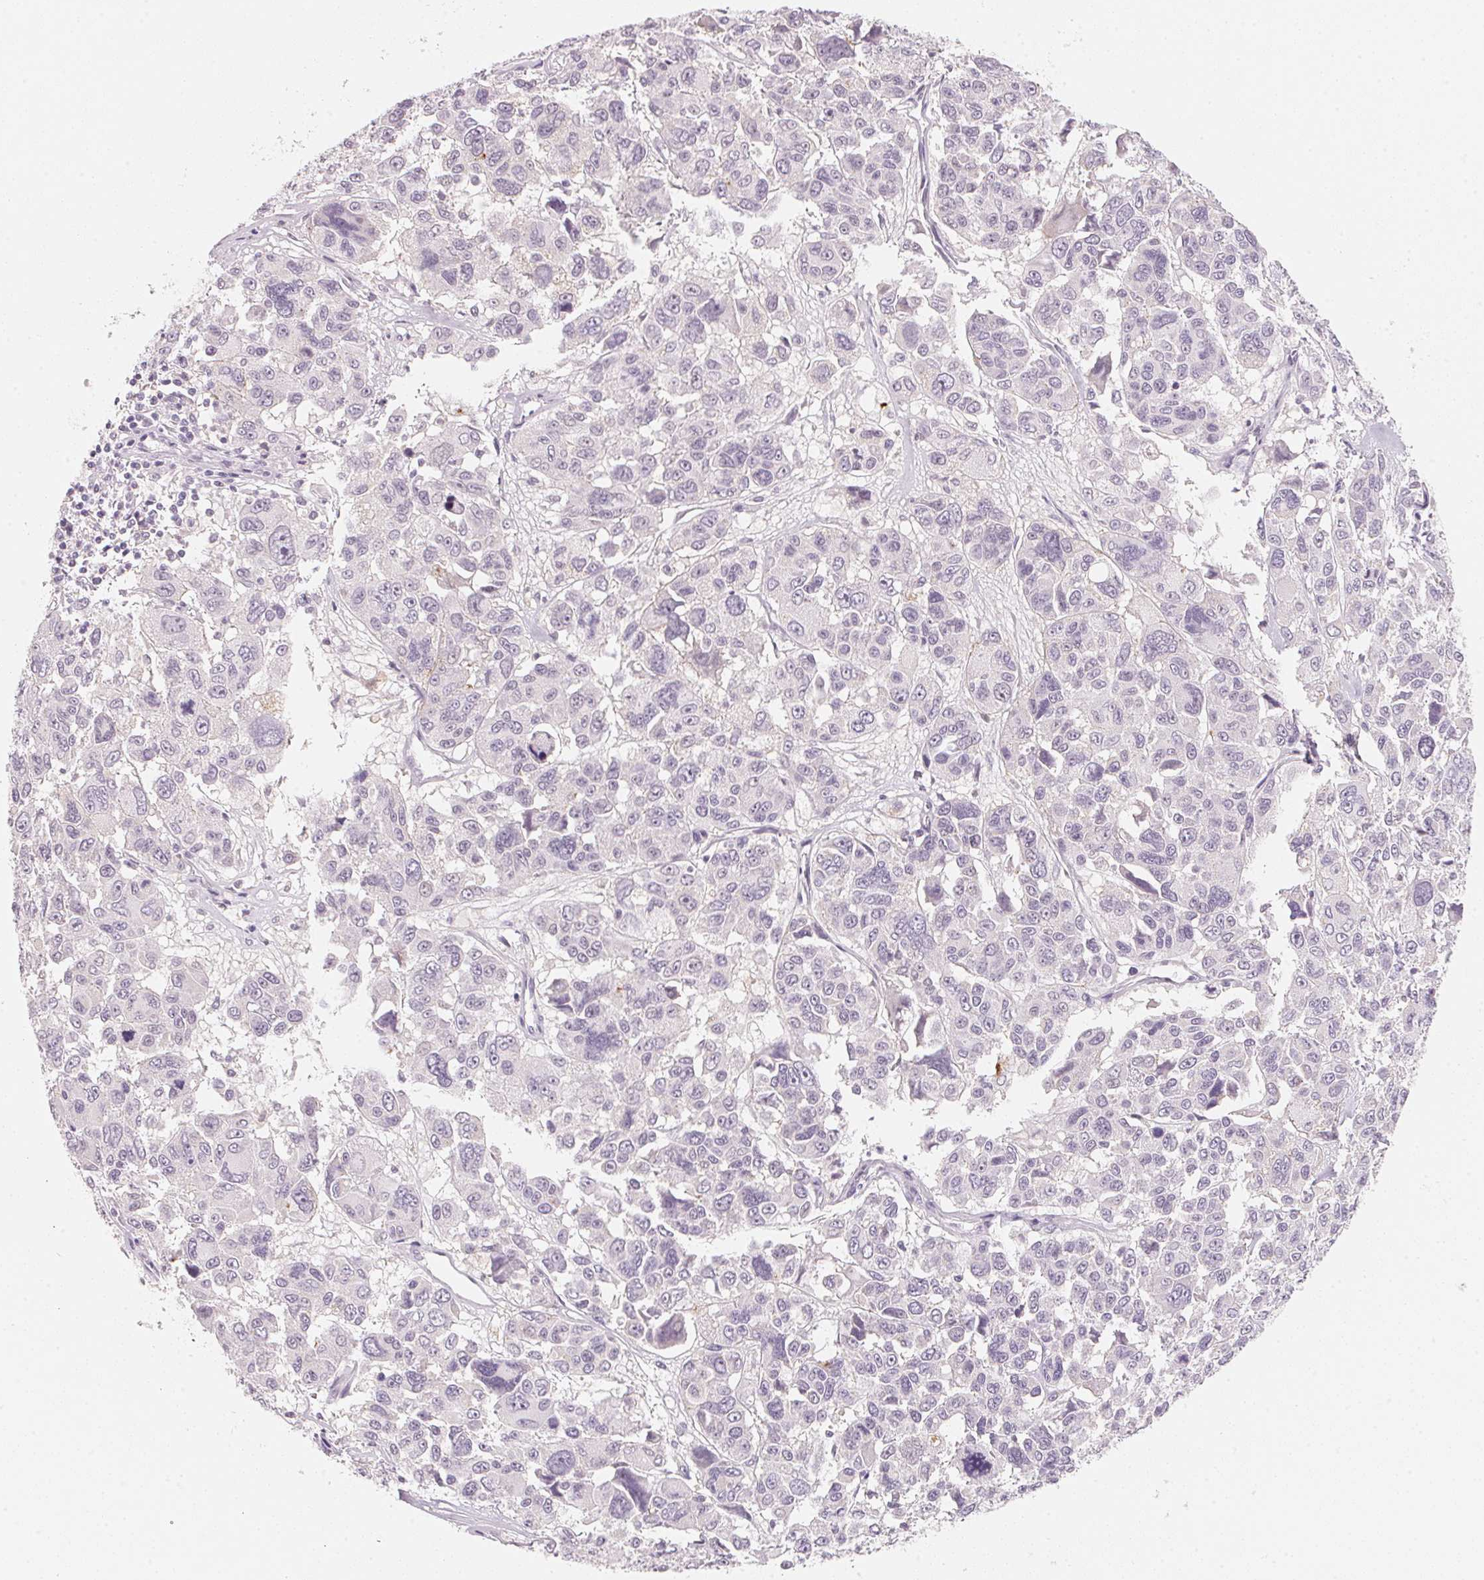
{"staining": {"intensity": "negative", "quantity": "none", "location": "none"}, "tissue": "melanoma", "cell_type": "Tumor cells", "image_type": "cancer", "snomed": [{"axis": "morphology", "description": "Malignant melanoma, NOS"}, {"axis": "topography", "description": "Skin"}], "caption": "This is a image of immunohistochemistry staining of melanoma, which shows no staining in tumor cells.", "gene": "ANKRD31", "patient": {"sex": "female", "age": 66}}